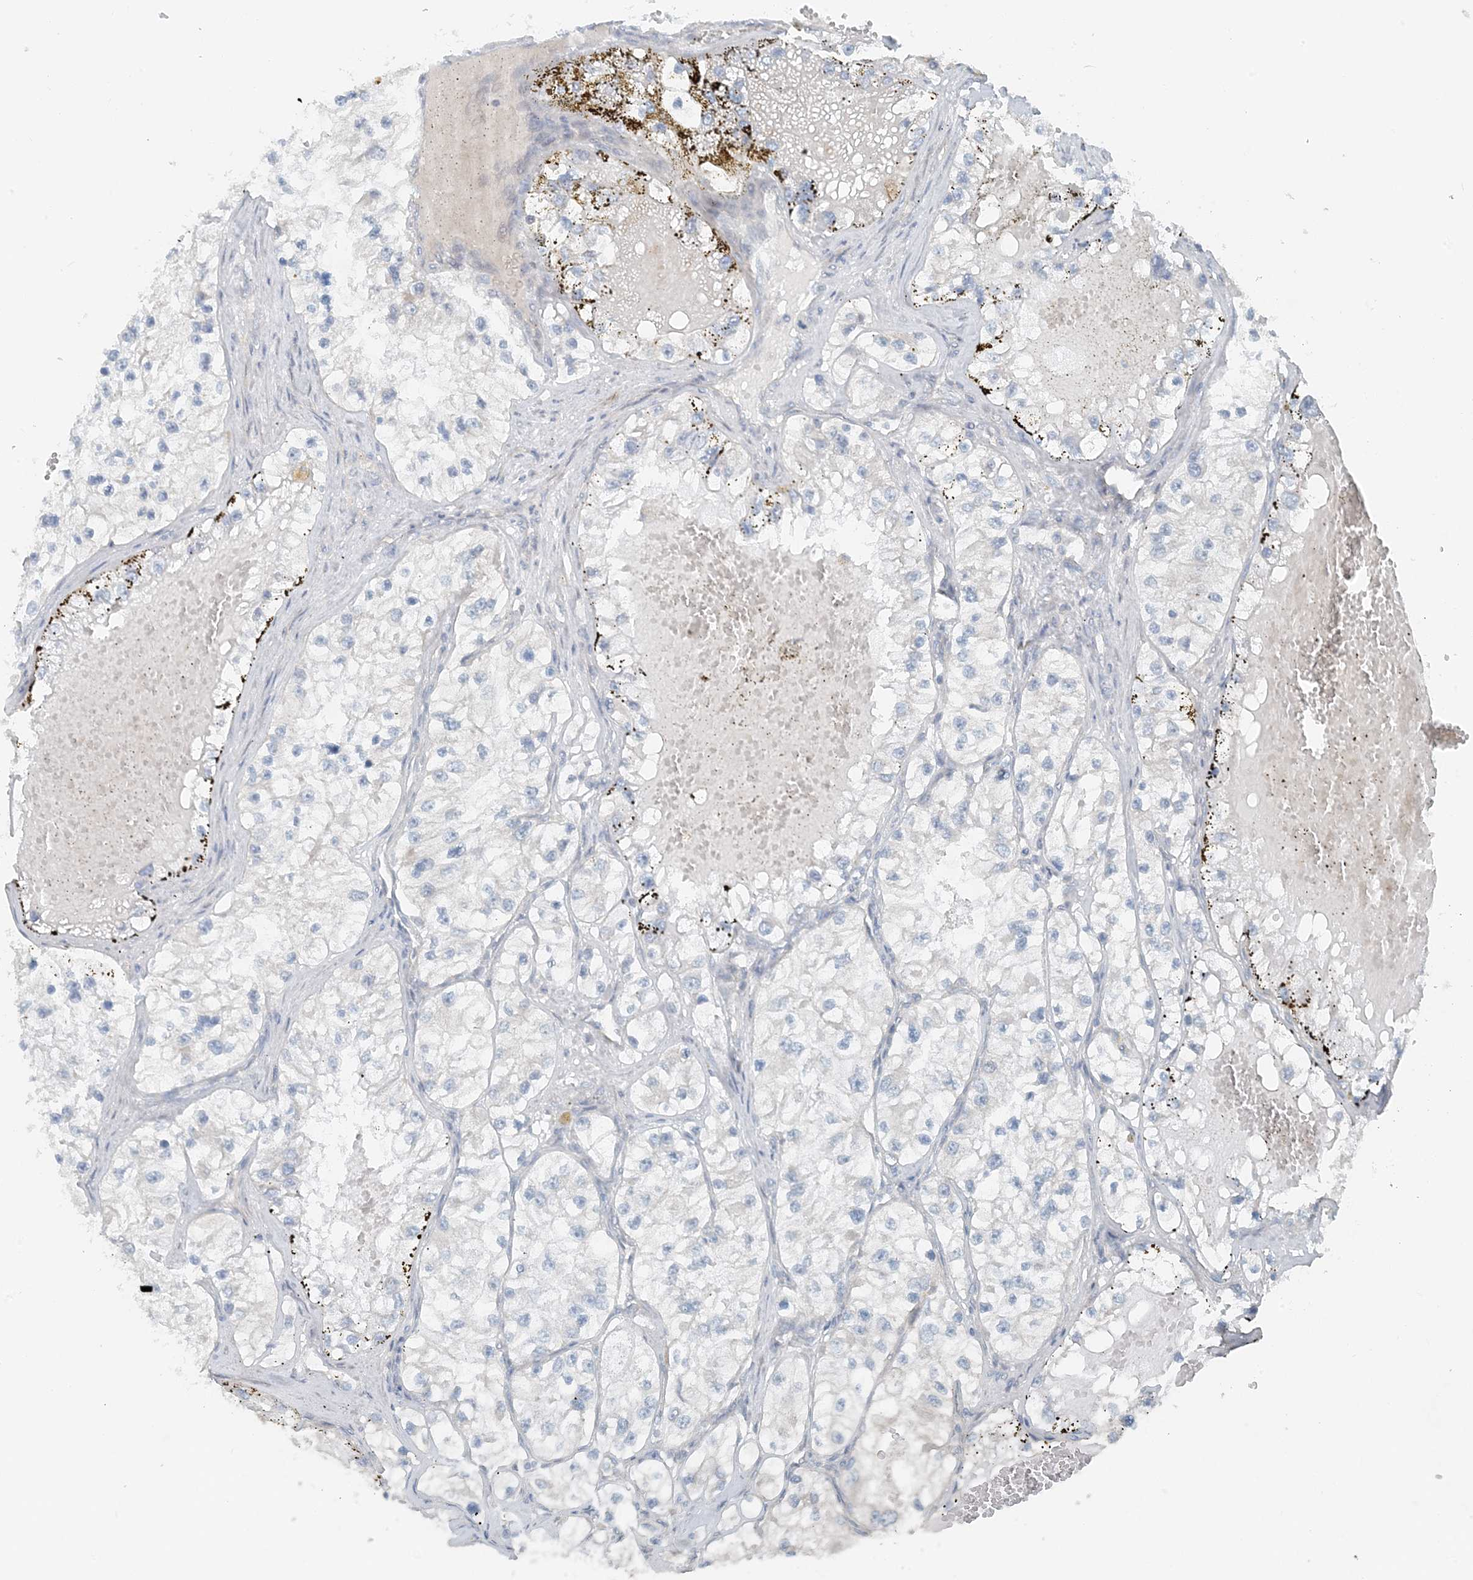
{"staining": {"intensity": "negative", "quantity": "none", "location": "none"}, "tissue": "renal cancer", "cell_type": "Tumor cells", "image_type": "cancer", "snomed": [{"axis": "morphology", "description": "Adenocarcinoma, NOS"}, {"axis": "topography", "description": "Kidney"}], "caption": "Histopathology image shows no protein staining in tumor cells of renal adenocarcinoma tissue. Brightfield microscopy of immunohistochemistry stained with DAB (3,3'-diaminobenzidine) (brown) and hematoxylin (blue), captured at high magnification.", "gene": "MITD1", "patient": {"sex": "female", "age": 57}}